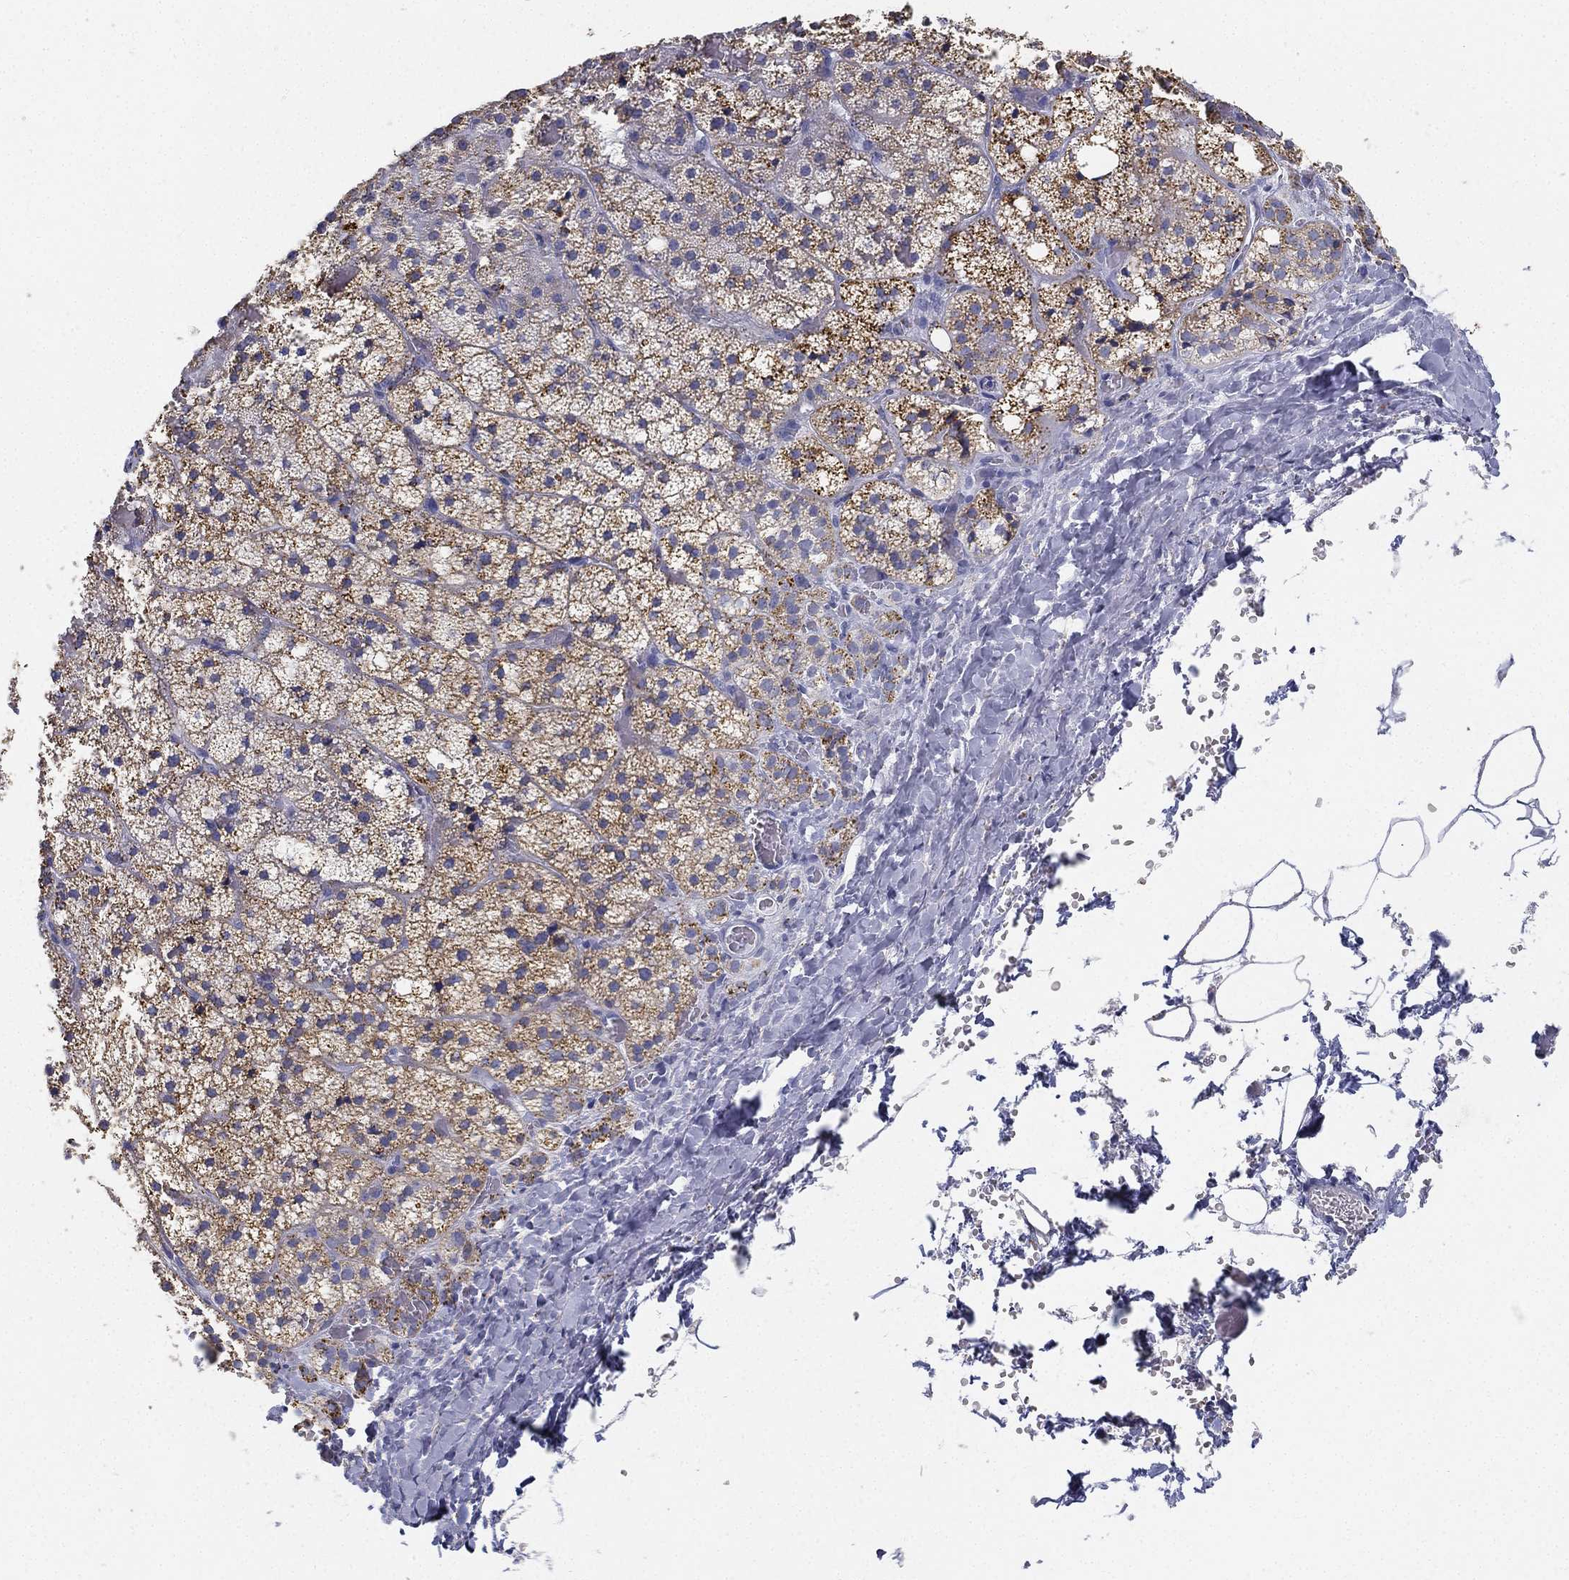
{"staining": {"intensity": "moderate", "quantity": ">75%", "location": "cytoplasmic/membranous"}, "tissue": "adrenal gland", "cell_type": "Glandular cells", "image_type": "normal", "snomed": [{"axis": "morphology", "description": "Normal tissue, NOS"}, {"axis": "topography", "description": "Adrenal gland"}], "caption": "Approximately >75% of glandular cells in unremarkable adrenal gland exhibit moderate cytoplasmic/membranous protein expression as visualized by brown immunohistochemical staining.", "gene": "NPC2", "patient": {"sex": "male", "age": 53}}